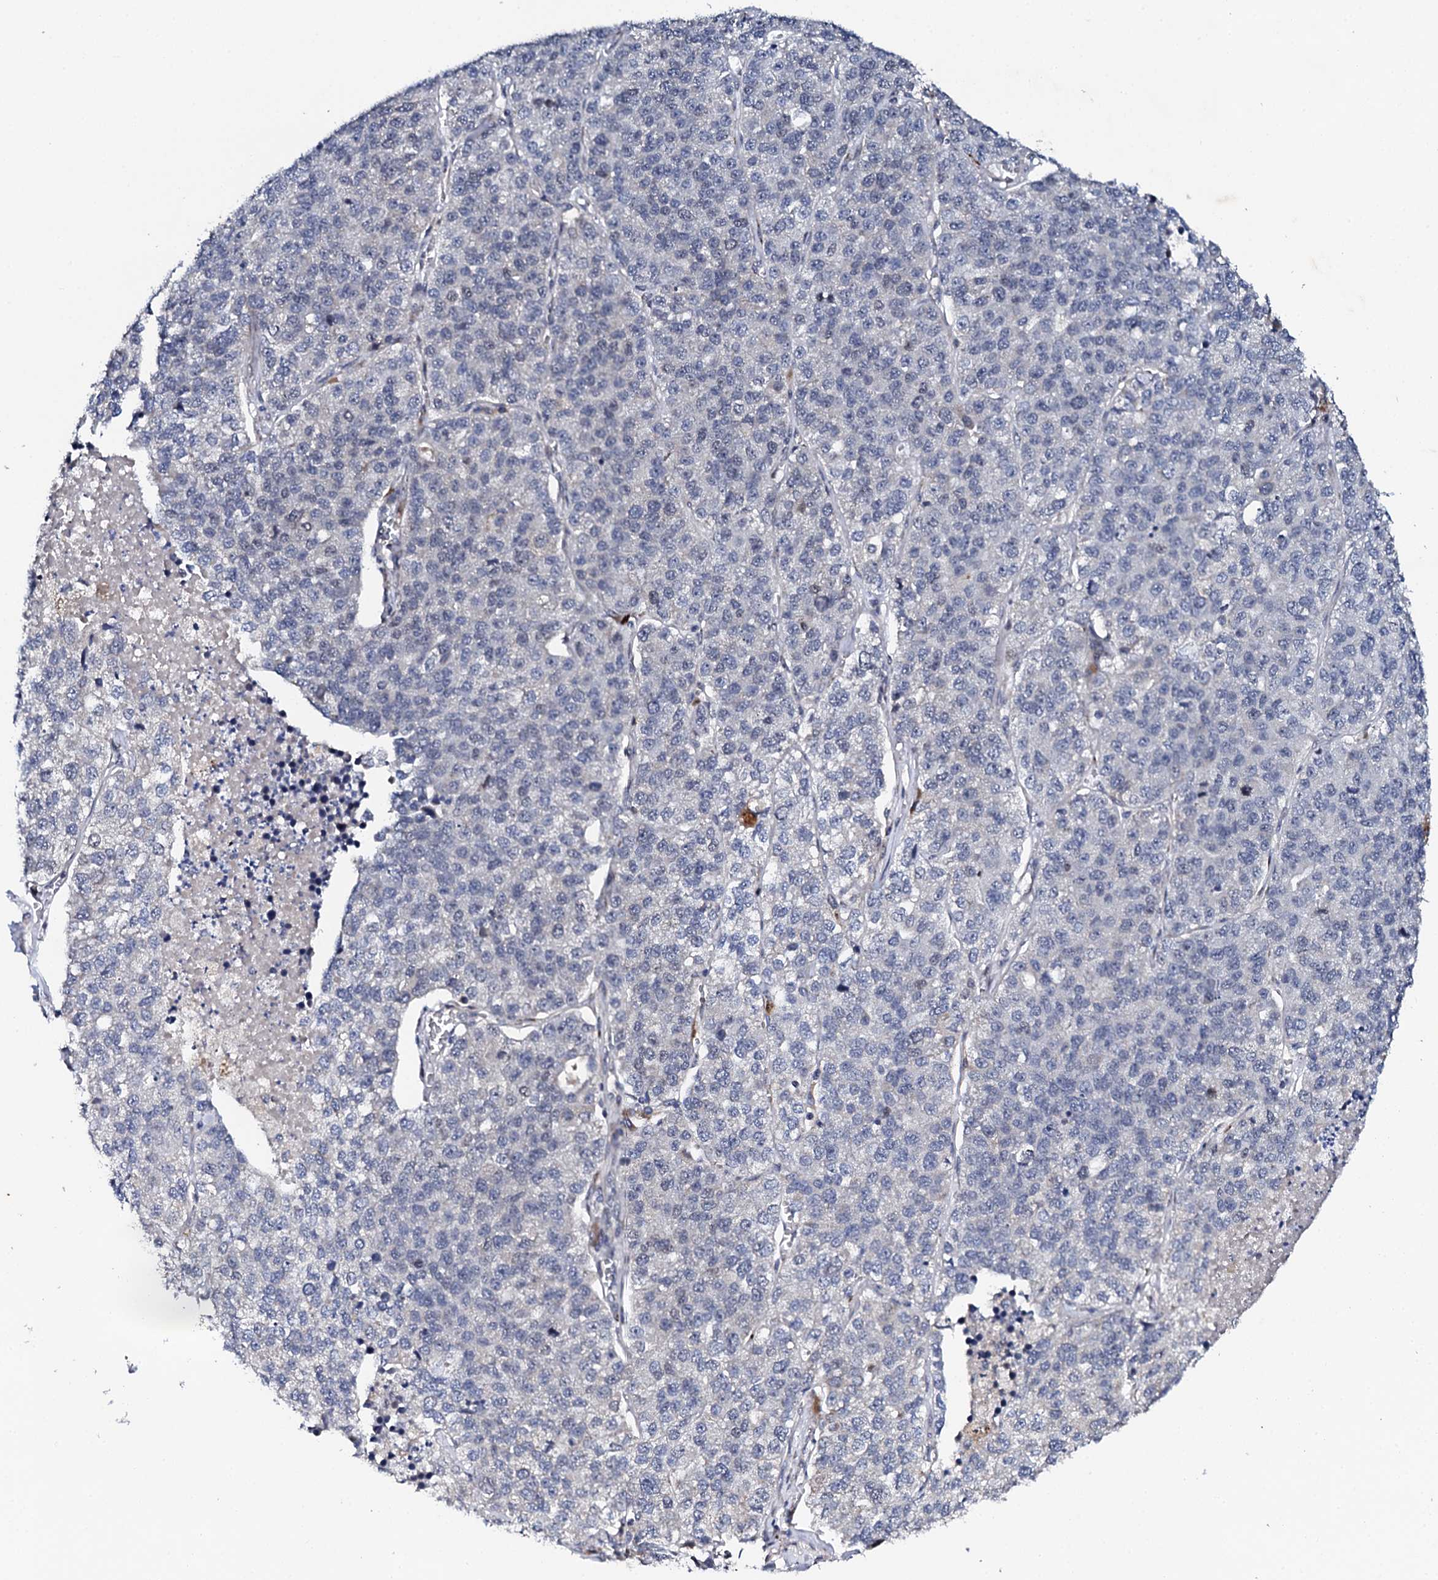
{"staining": {"intensity": "negative", "quantity": "none", "location": "none"}, "tissue": "lung cancer", "cell_type": "Tumor cells", "image_type": "cancer", "snomed": [{"axis": "morphology", "description": "Adenocarcinoma, NOS"}, {"axis": "topography", "description": "Lung"}], "caption": "Tumor cells show no significant protein expression in adenocarcinoma (lung).", "gene": "FAM111A", "patient": {"sex": "male", "age": 49}}